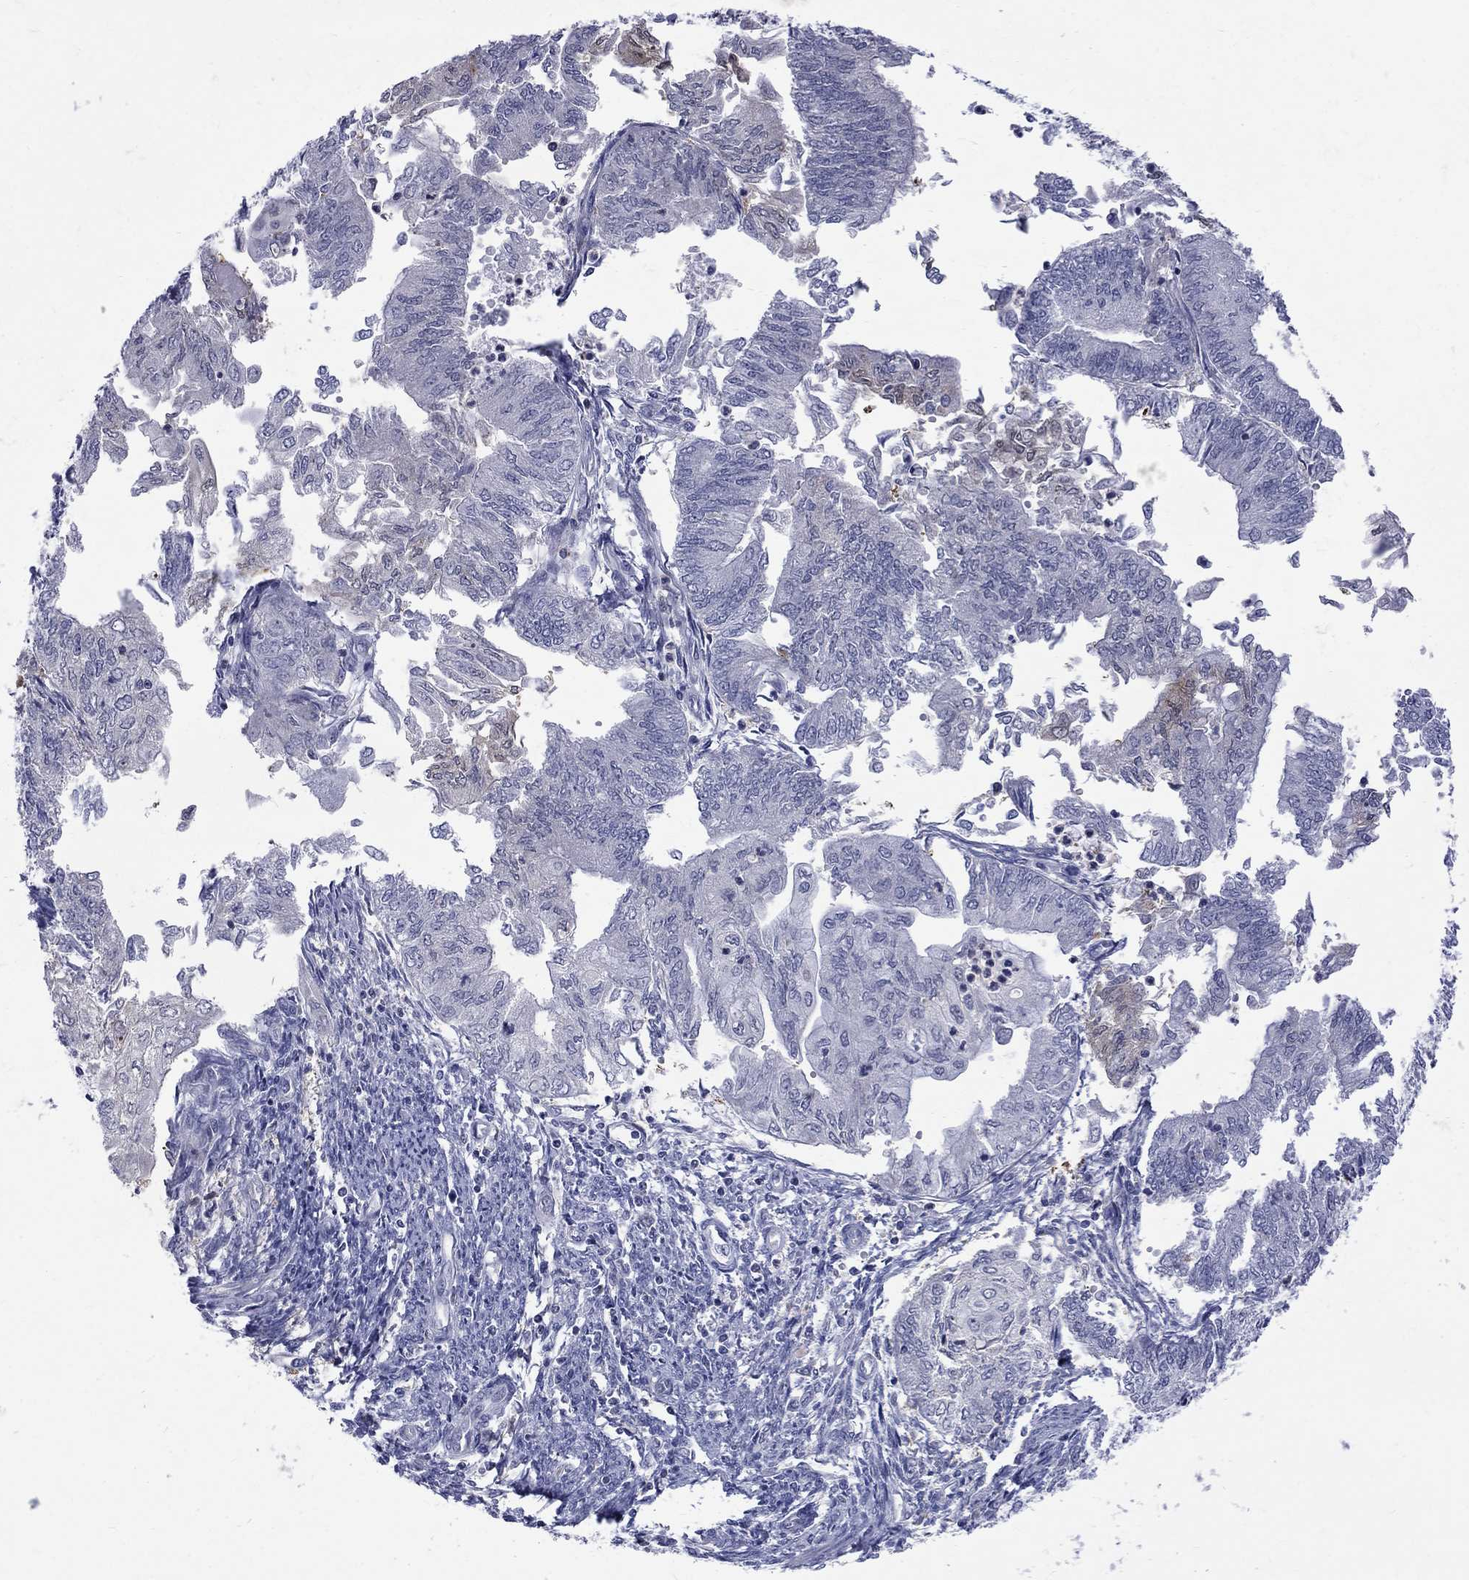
{"staining": {"intensity": "negative", "quantity": "none", "location": "none"}, "tissue": "endometrial cancer", "cell_type": "Tumor cells", "image_type": "cancer", "snomed": [{"axis": "morphology", "description": "Adenocarcinoma, NOS"}, {"axis": "topography", "description": "Endometrium"}], "caption": "Human endometrial cancer (adenocarcinoma) stained for a protein using IHC shows no expression in tumor cells.", "gene": "HKDC1", "patient": {"sex": "female", "age": 59}}